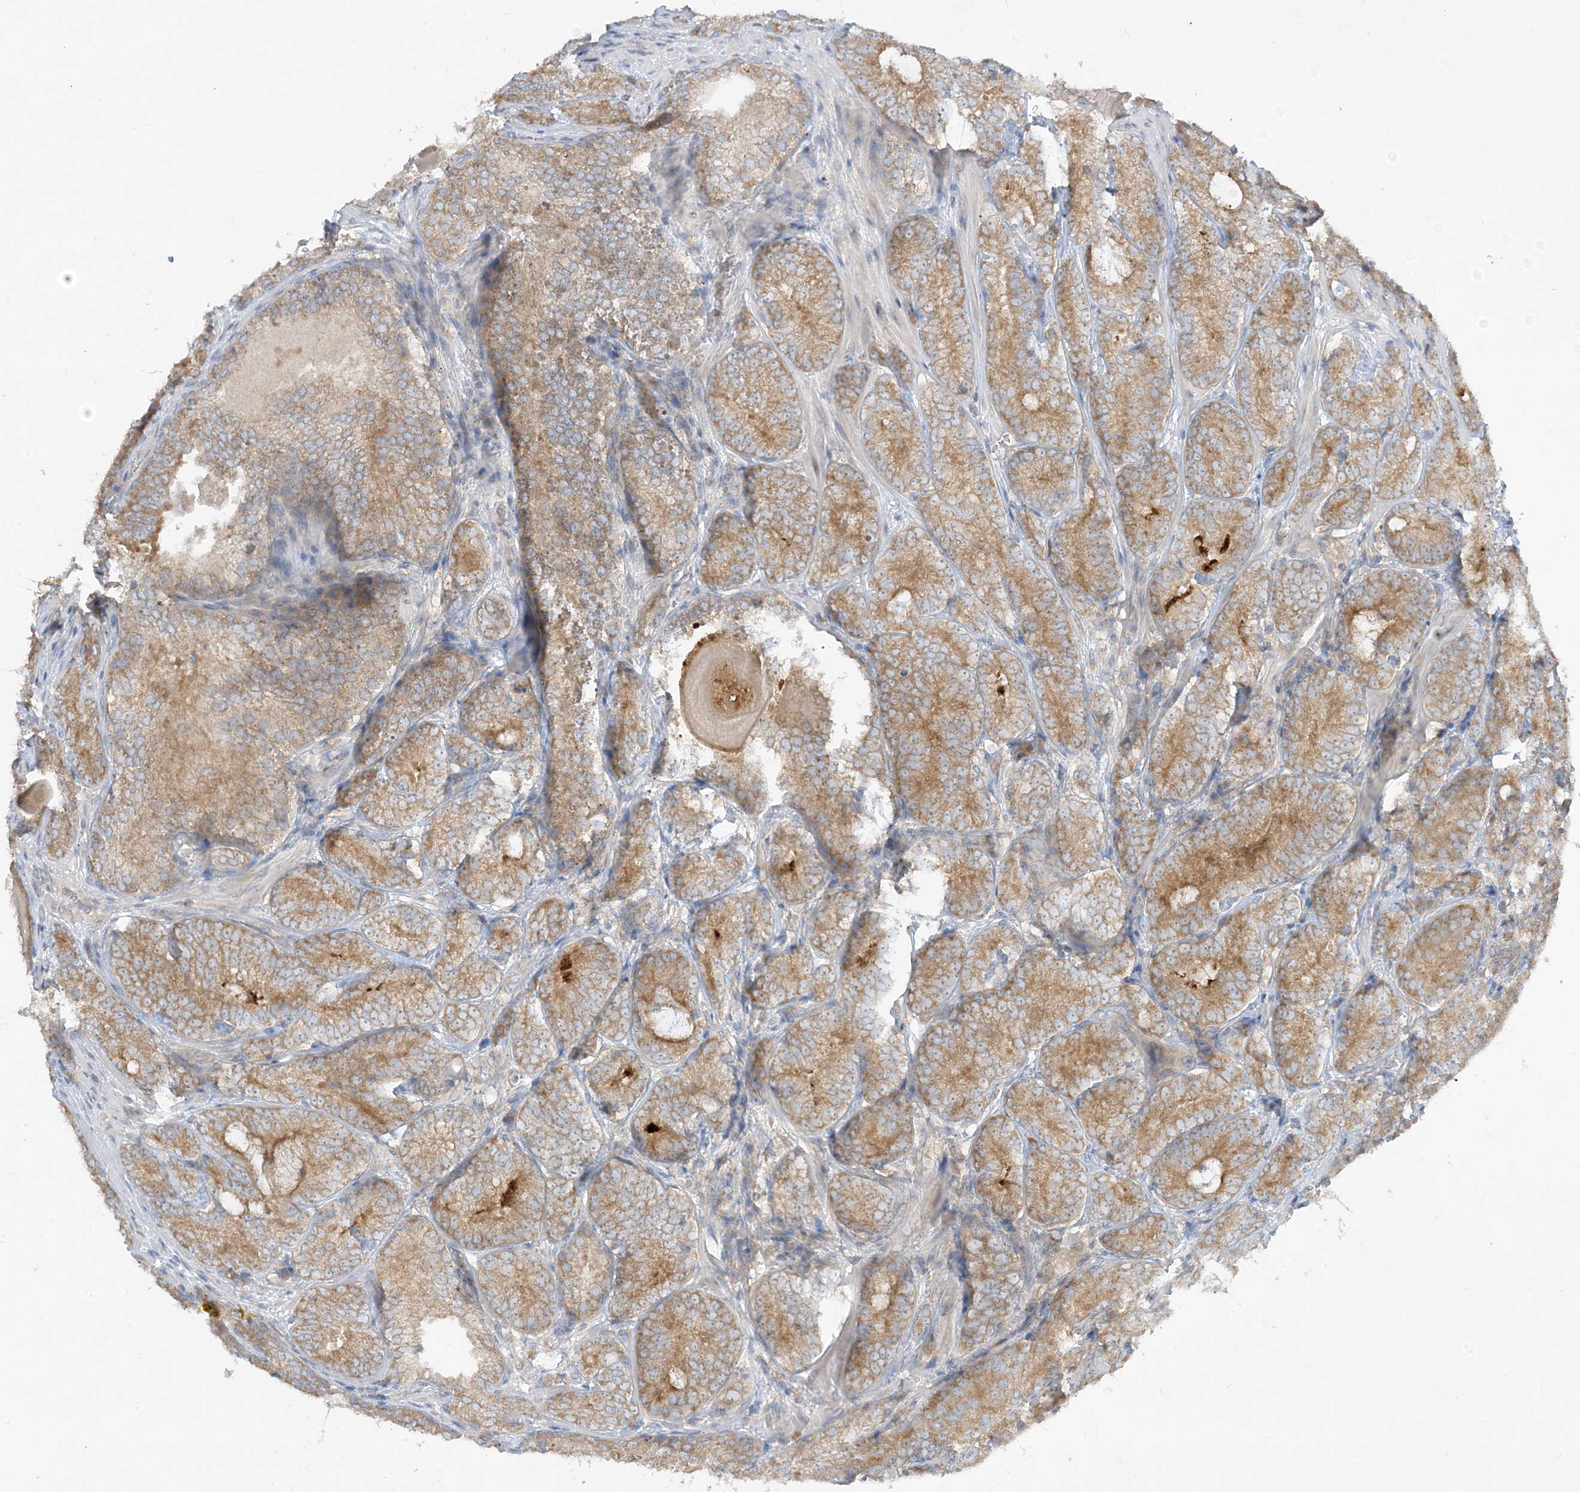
{"staining": {"intensity": "moderate", "quantity": ">75%", "location": "cytoplasmic/membranous"}, "tissue": "prostate cancer", "cell_type": "Tumor cells", "image_type": "cancer", "snomed": [{"axis": "morphology", "description": "Adenocarcinoma, High grade"}, {"axis": "topography", "description": "Prostate"}], "caption": "Moderate cytoplasmic/membranous positivity is appreciated in about >75% of tumor cells in prostate cancer (adenocarcinoma (high-grade)). (DAB IHC, brown staining for protein, blue staining for nuclei).", "gene": "RPP40", "patient": {"sex": "male", "age": 66}}